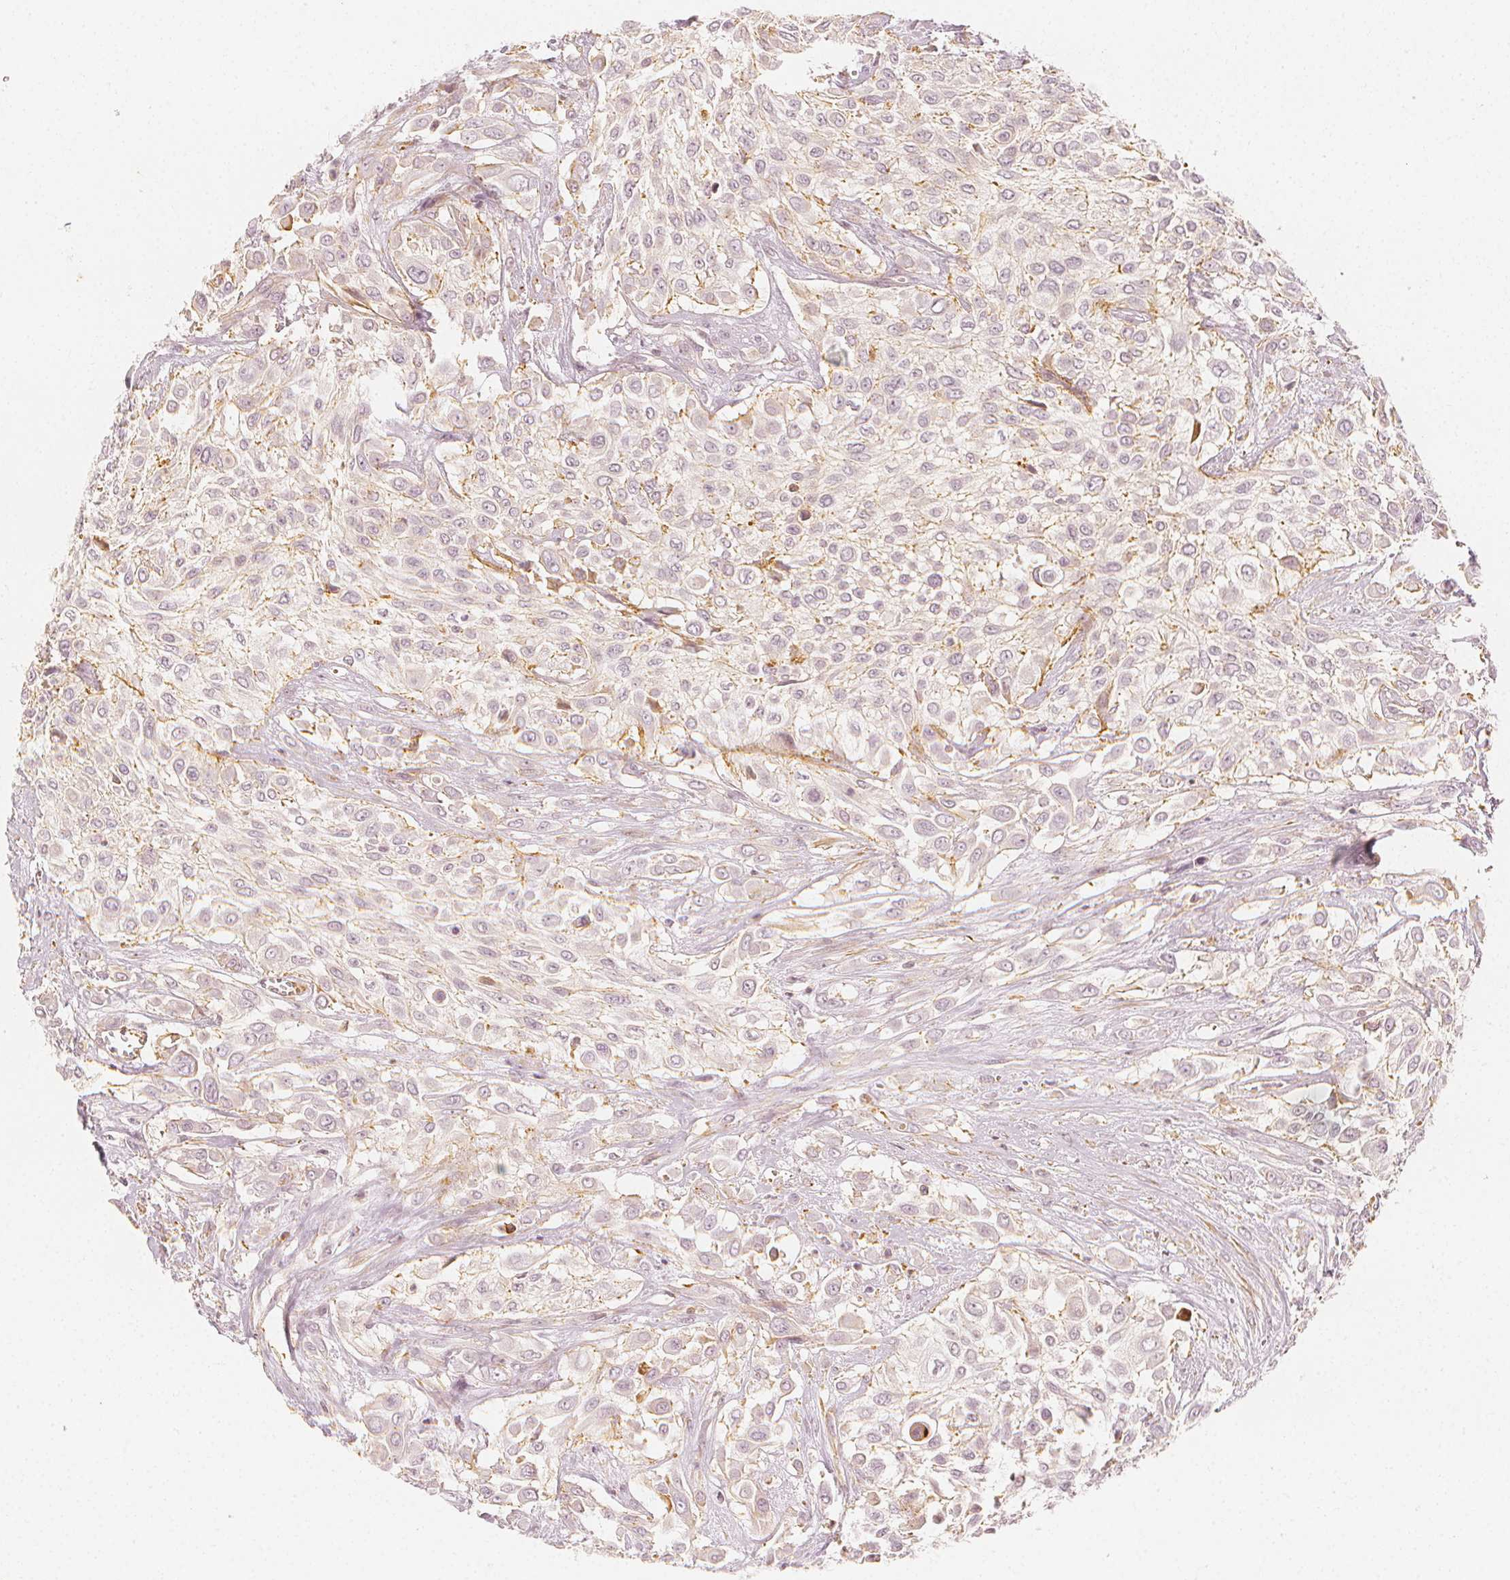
{"staining": {"intensity": "moderate", "quantity": "<25%", "location": "cytoplasmic/membranous"}, "tissue": "urothelial cancer", "cell_type": "Tumor cells", "image_type": "cancer", "snomed": [{"axis": "morphology", "description": "Urothelial carcinoma, High grade"}, {"axis": "topography", "description": "Urinary bladder"}], "caption": "A histopathology image of high-grade urothelial carcinoma stained for a protein reveals moderate cytoplasmic/membranous brown staining in tumor cells. Nuclei are stained in blue.", "gene": "ARHGAP26", "patient": {"sex": "male", "age": 57}}